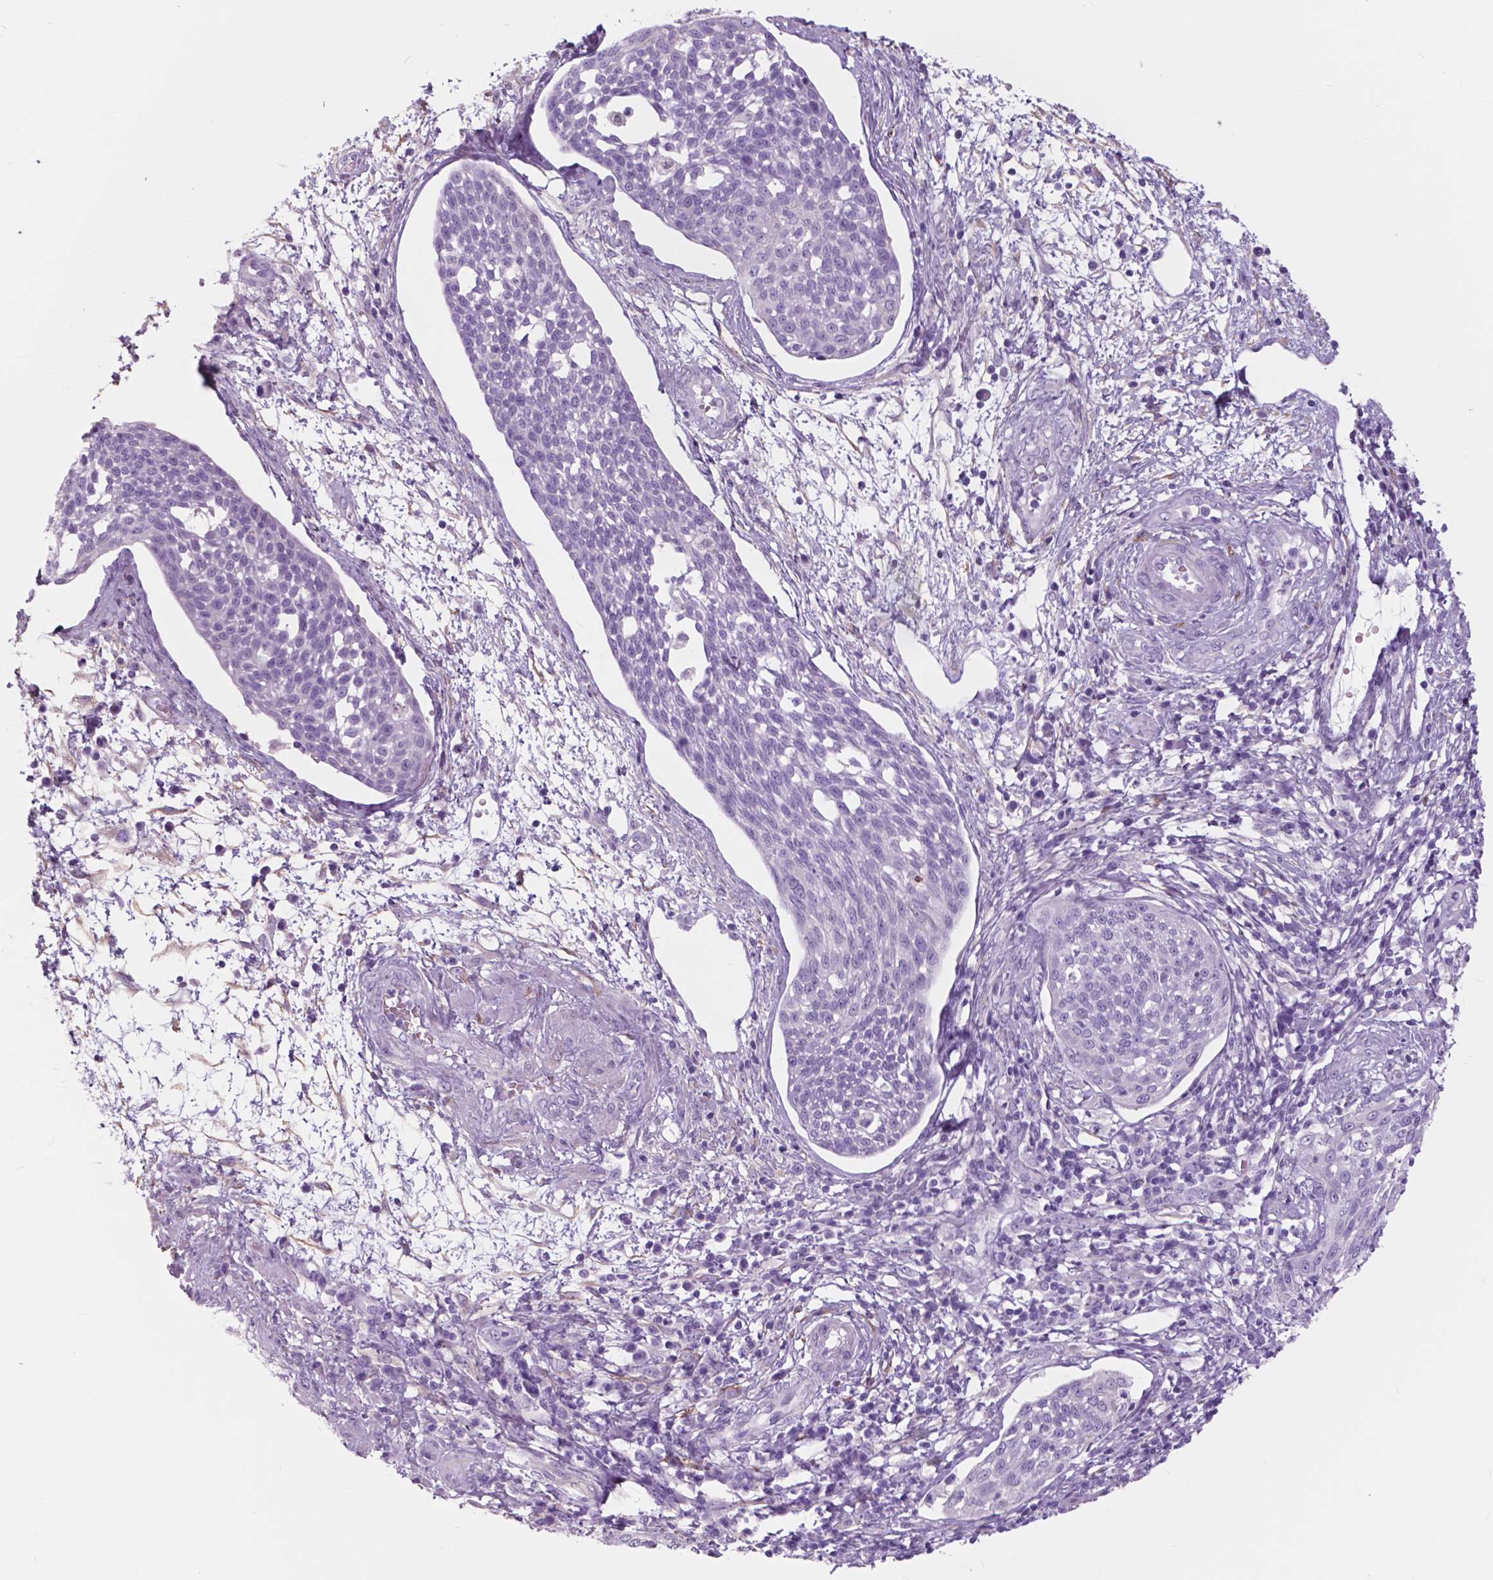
{"staining": {"intensity": "negative", "quantity": "none", "location": "none"}, "tissue": "cervical cancer", "cell_type": "Tumor cells", "image_type": "cancer", "snomed": [{"axis": "morphology", "description": "Squamous cell carcinoma, NOS"}, {"axis": "topography", "description": "Cervix"}], "caption": "This photomicrograph is of cervical cancer stained with IHC to label a protein in brown with the nuclei are counter-stained blue. There is no expression in tumor cells. (Brightfield microscopy of DAB (3,3'-diaminobenzidine) IHC at high magnification).", "gene": "FXYD2", "patient": {"sex": "female", "age": 34}}